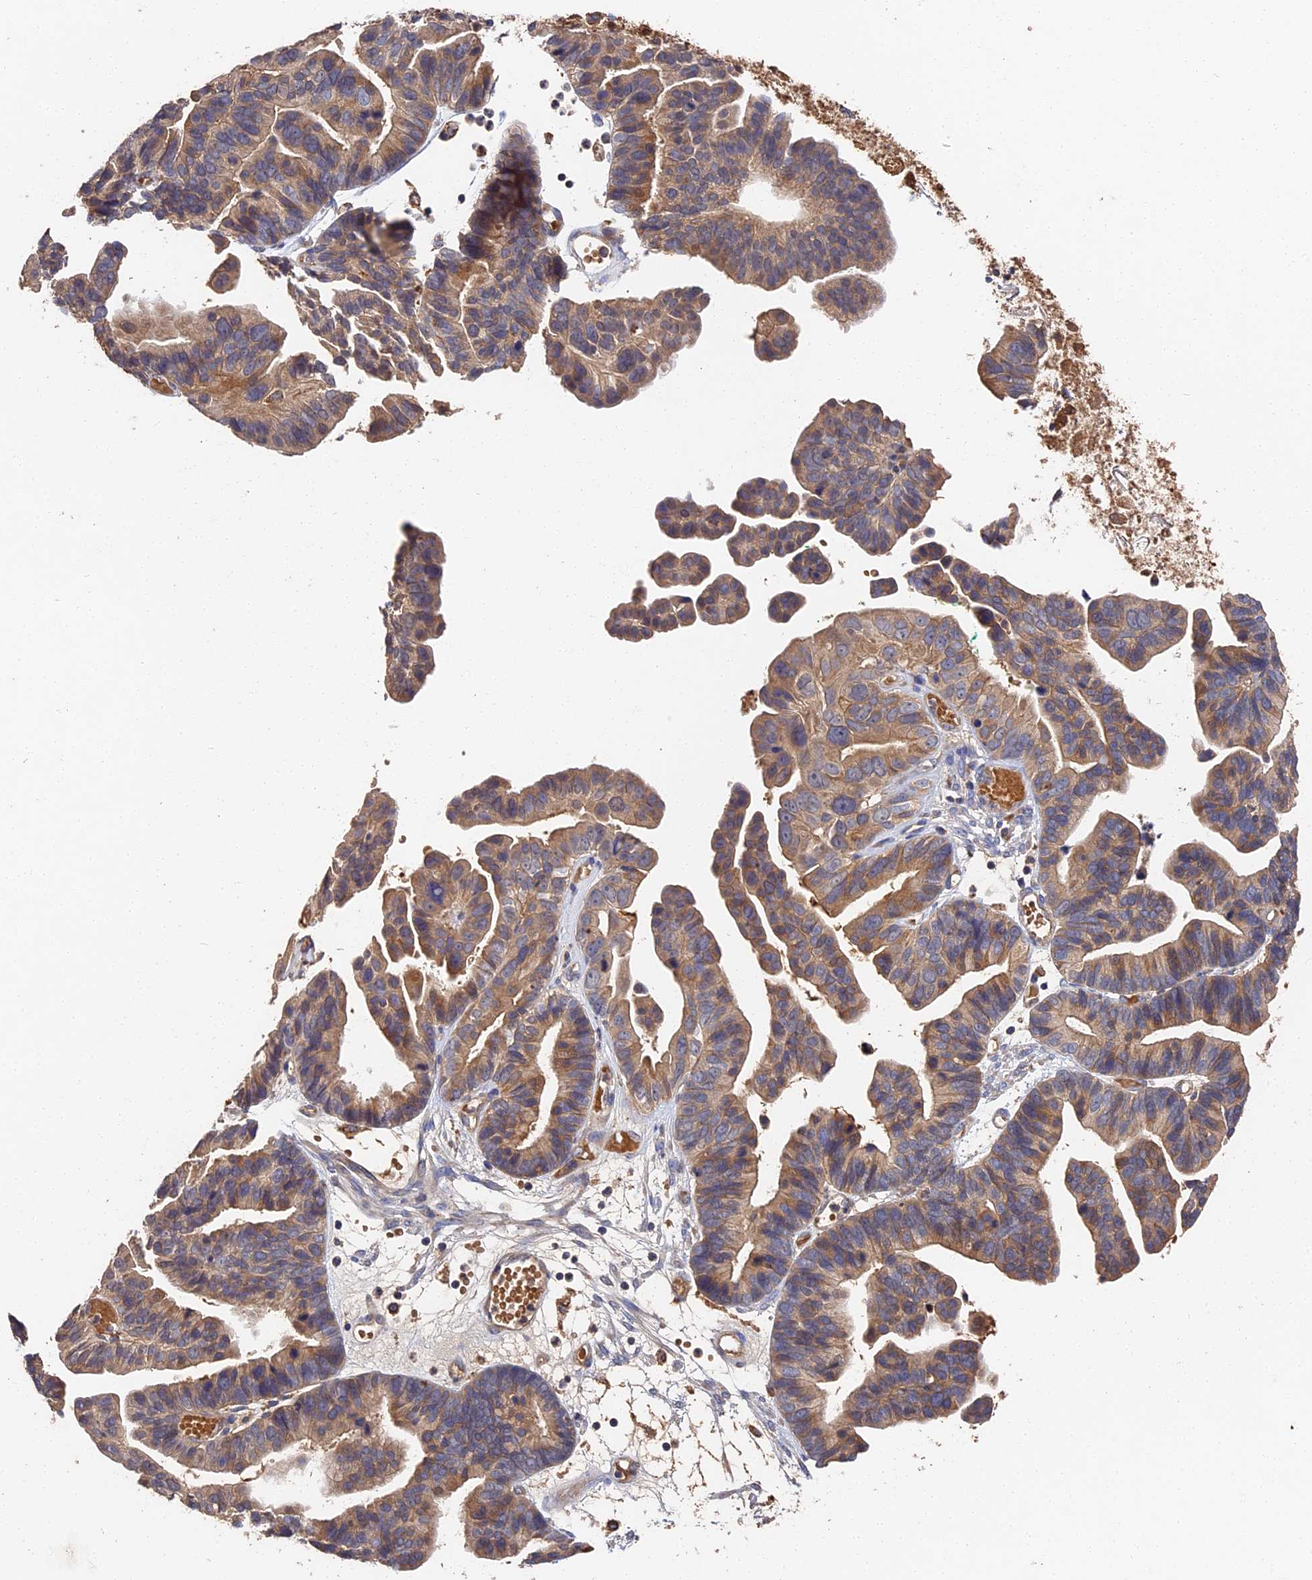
{"staining": {"intensity": "moderate", "quantity": ">75%", "location": "cytoplasmic/membranous"}, "tissue": "ovarian cancer", "cell_type": "Tumor cells", "image_type": "cancer", "snomed": [{"axis": "morphology", "description": "Cystadenocarcinoma, serous, NOS"}, {"axis": "topography", "description": "Ovary"}], "caption": "Serous cystadenocarcinoma (ovarian) tissue shows moderate cytoplasmic/membranous expression in about >75% of tumor cells, visualized by immunohistochemistry.", "gene": "DHRS11", "patient": {"sex": "female", "age": 56}}